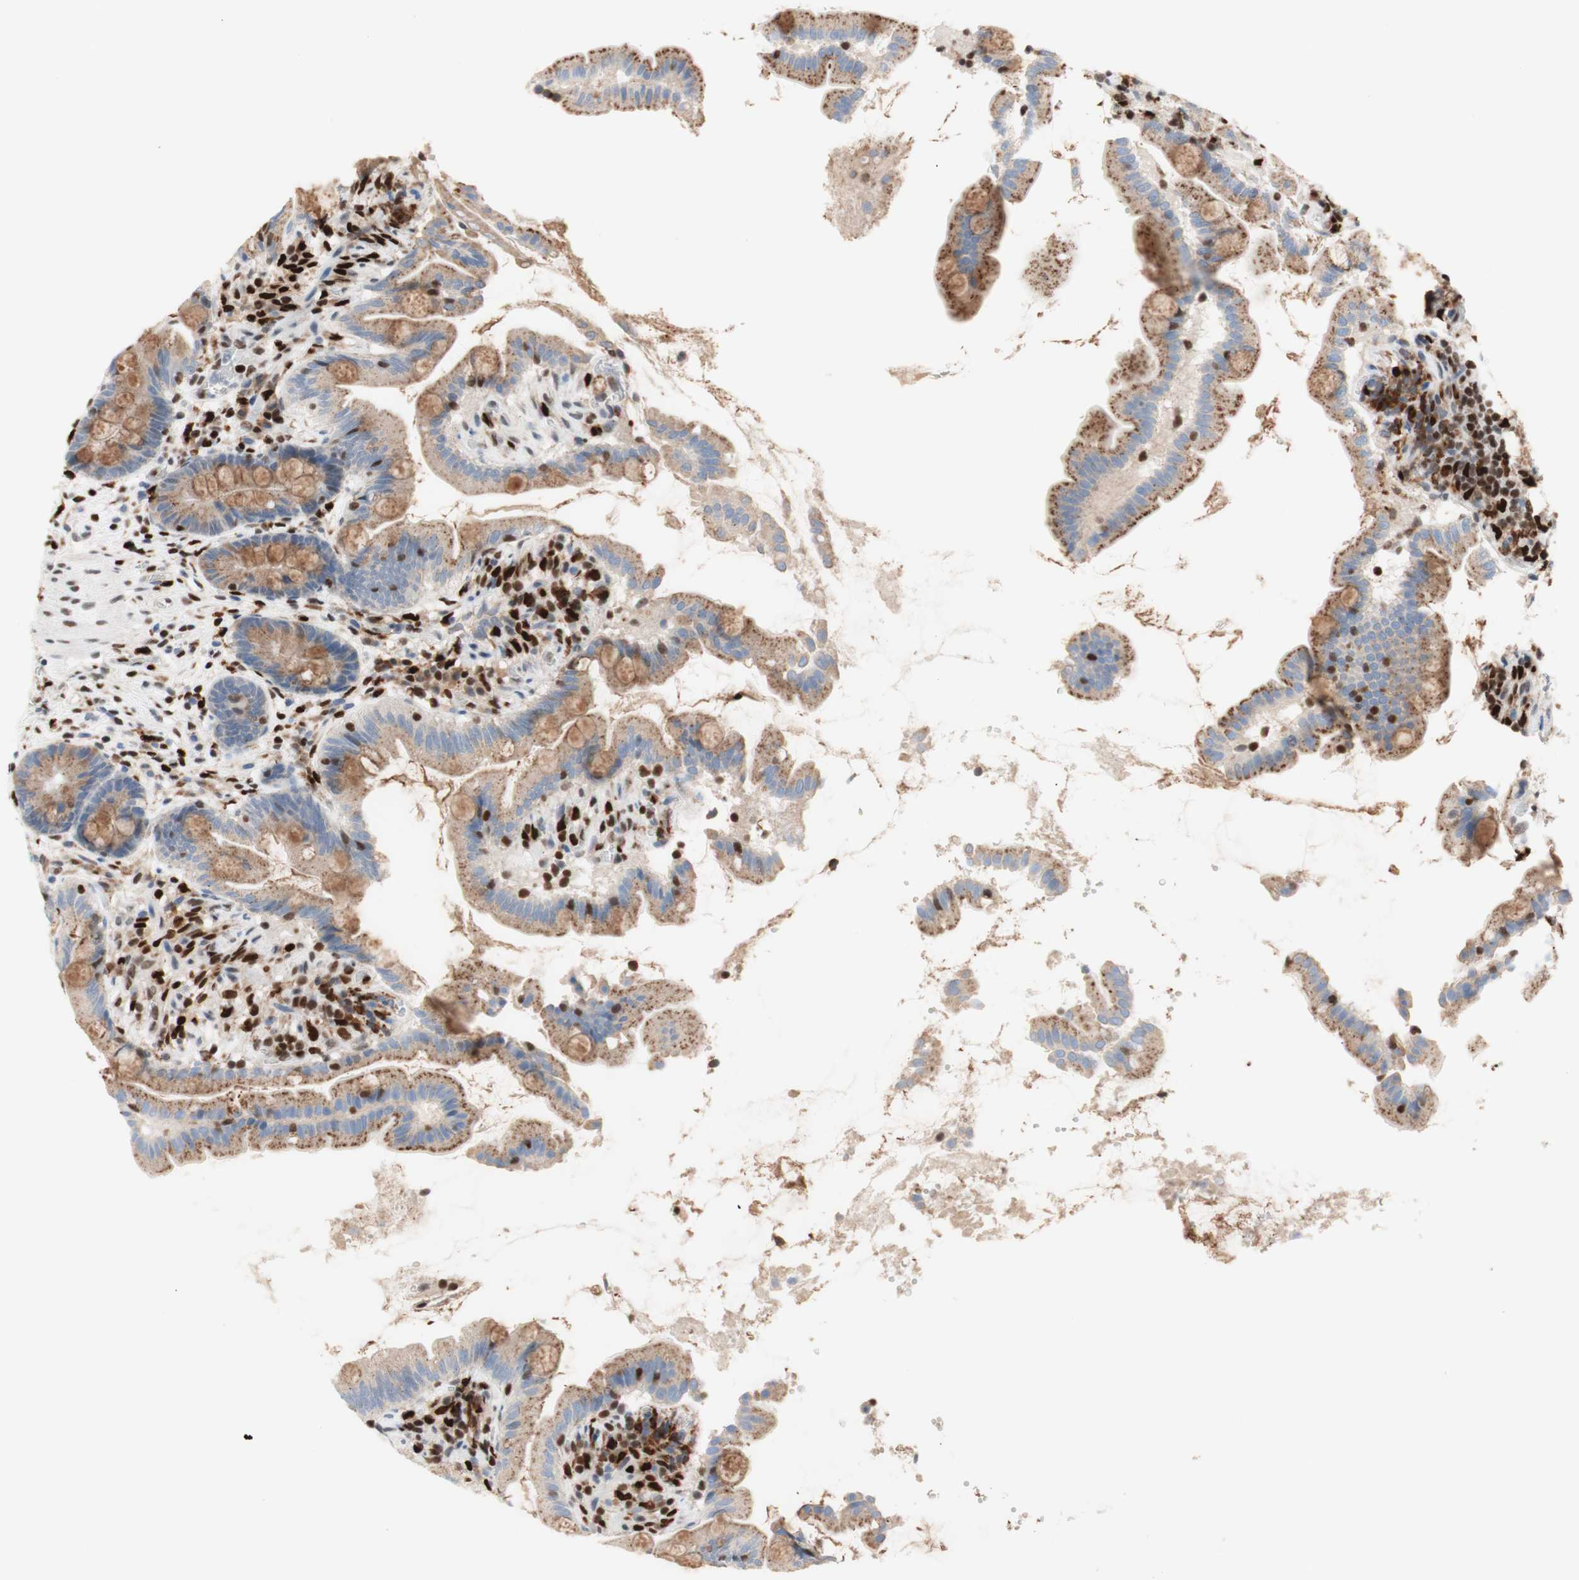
{"staining": {"intensity": "moderate", "quantity": ">75%", "location": "cytoplasmic/membranous"}, "tissue": "small intestine", "cell_type": "Glandular cells", "image_type": "normal", "snomed": [{"axis": "morphology", "description": "Normal tissue, NOS"}, {"axis": "topography", "description": "Small intestine"}], "caption": "Small intestine was stained to show a protein in brown. There is medium levels of moderate cytoplasmic/membranous expression in about >75% of glandular cells. (IHC, brightfield microscopy, high magnification).", "gene": "EED", "patient": {"sex": "female", "age": 56}}